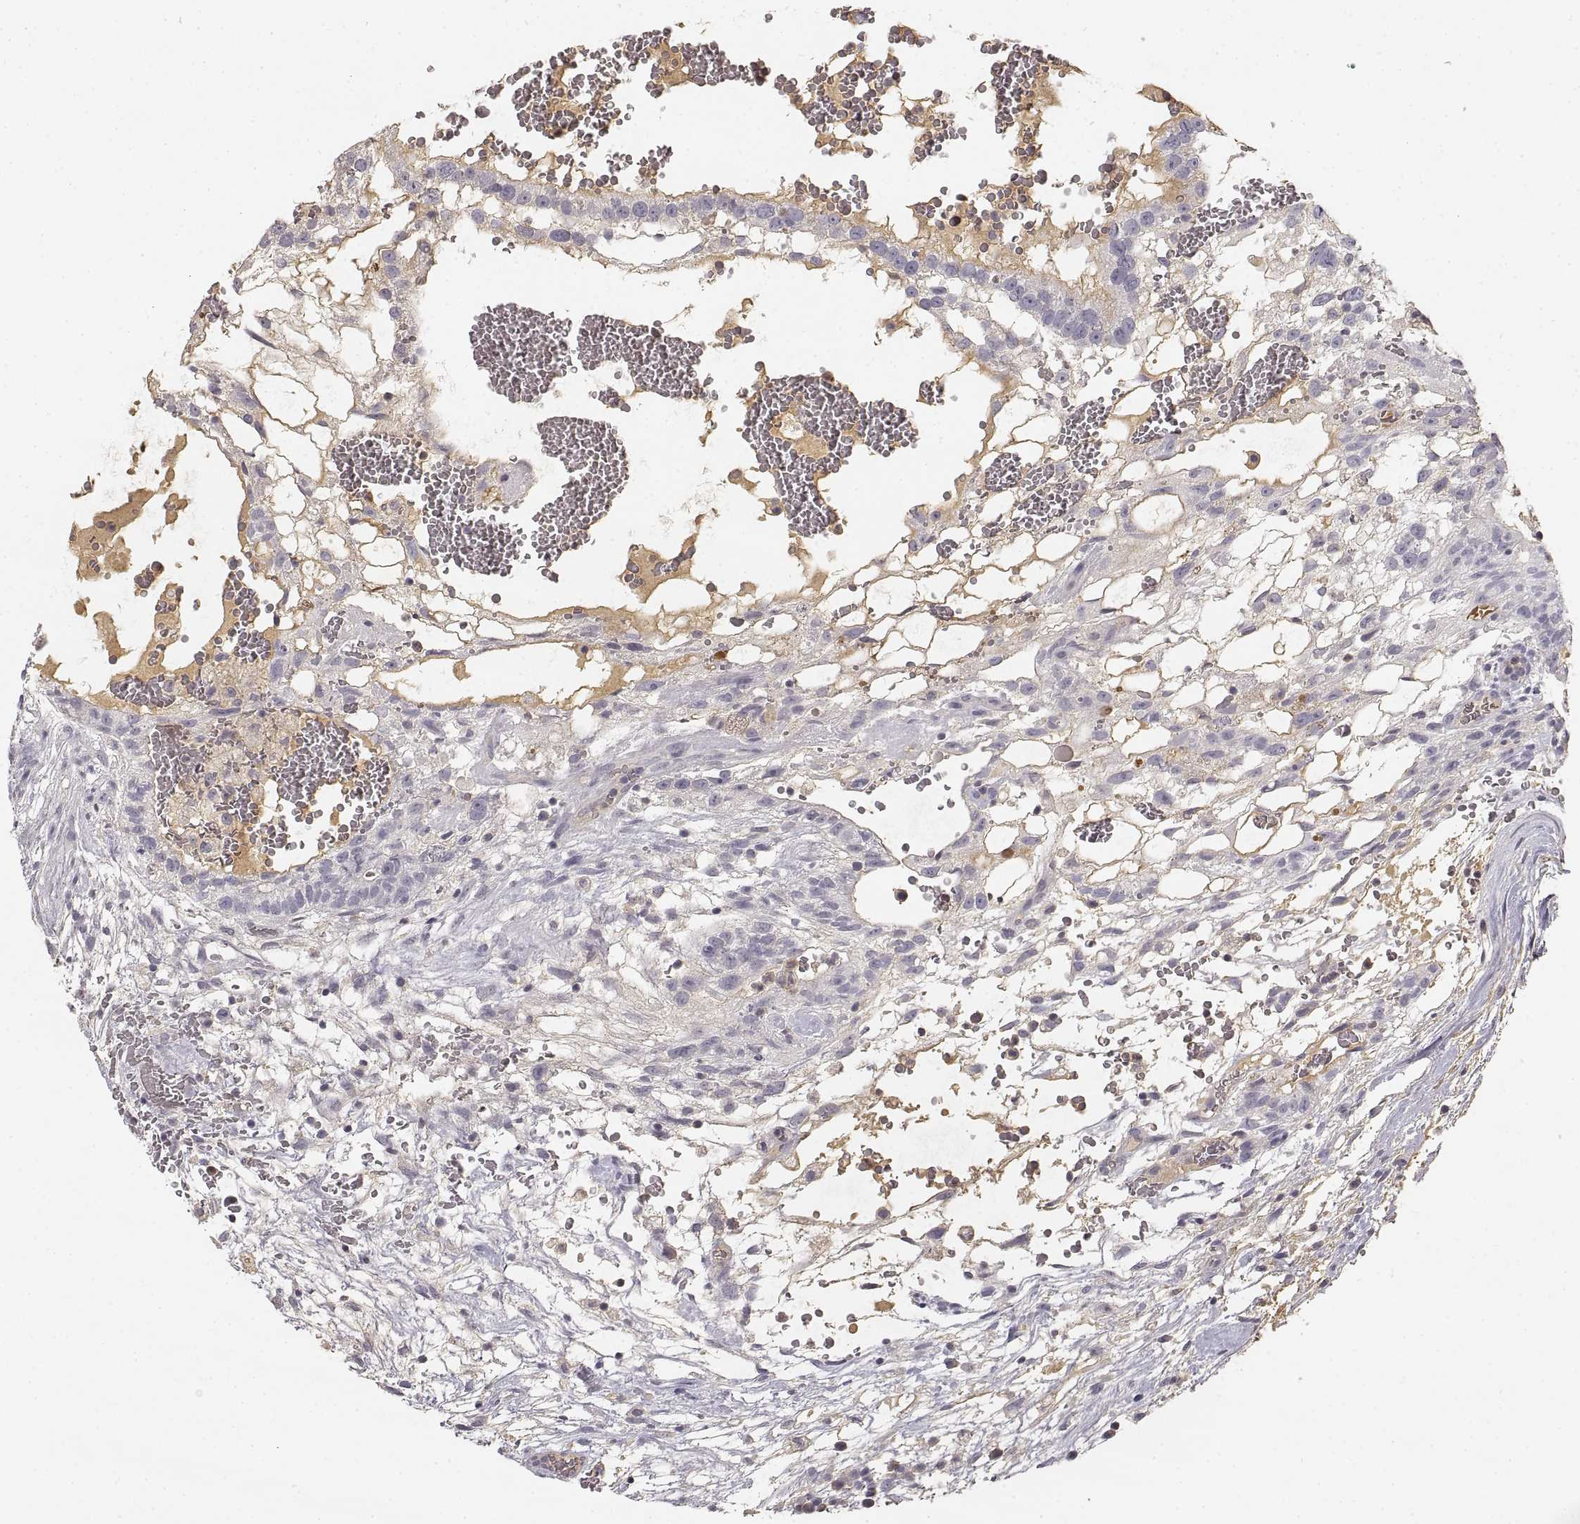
{"staining": {"intensity": "negative", "quantity": "none", "location": "none"}, "tissue": "testis cancer", "cell_type": "Tumor cells", "image_type": "cancer", "snomed": [{"axis": "morphology", "description": "Normal tissue, NOS"}, {"axis": "morphology", "description": "Carcinoma, Embryonal, NOS"}, {"axis": "topography", "description": "Testis"}], "caption": "Immunohistochemistry (IHC) micrograph of neoplastic tissue: testis cancer (embryonal carcinoma) stained with DAB displays no significant protein expression in tumor cells.", "gene": "RUNDC3A", "patient": {"sex": "male", "age": 32}}